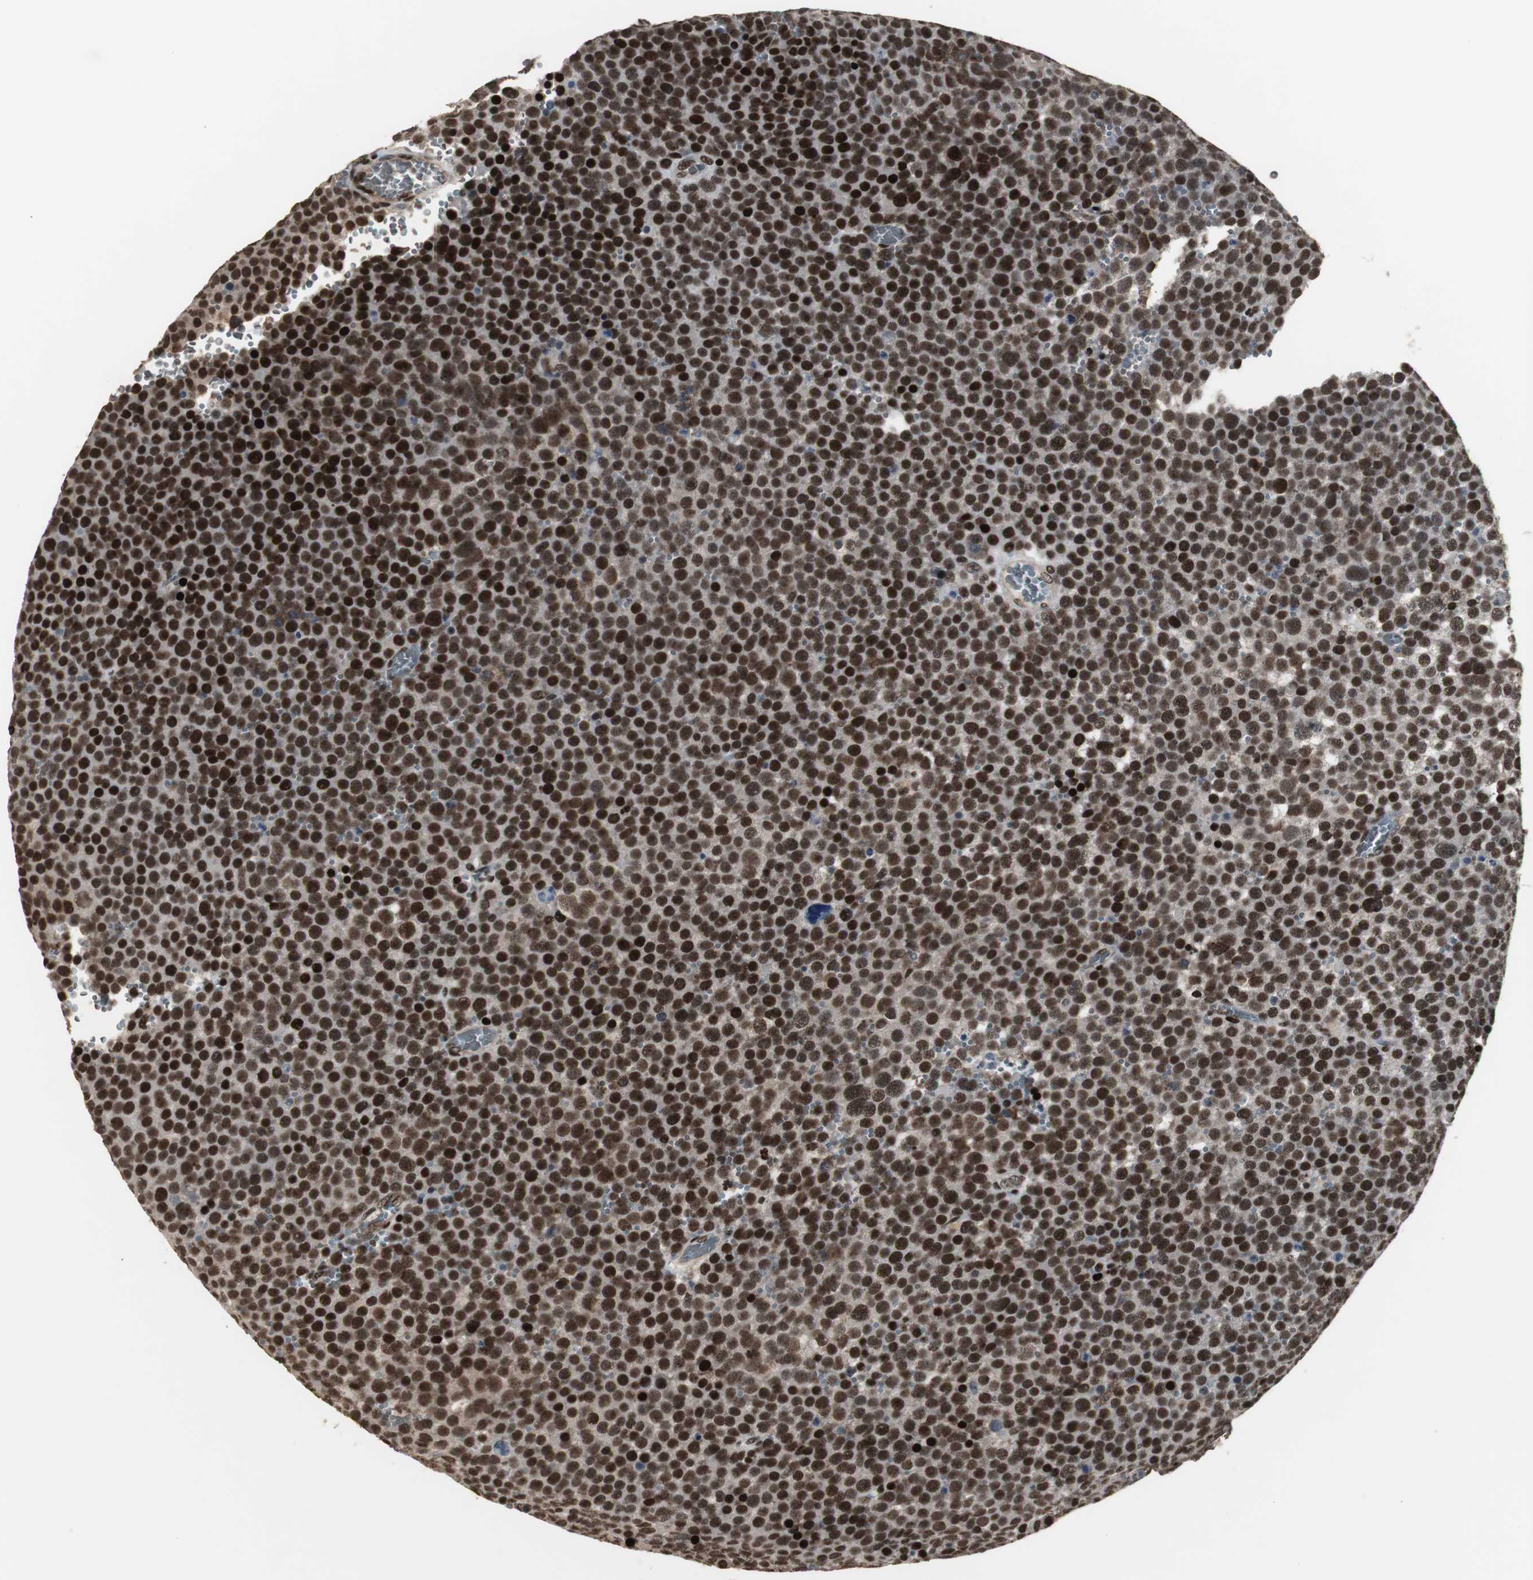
{"staining": {"intensity": "strong", "quantity": ">75%", "location": "nuclear"}, "tissue": "testis cancer", "cell_type": "Tumor cells", "image_type": "cancer", "snomed": [{"axis": "morphology", "description": "Seminoma, NOS"}, {"axis": "topography", "description": "Testis"}], "caption": "This is a micrograph of immunohistochemistry (IHC) staining of testis seminoma, which shows strong expression in the nuclear of tumor cells.", "gene": "TAF5", "patient": {"sex": "male", "age": 71}}